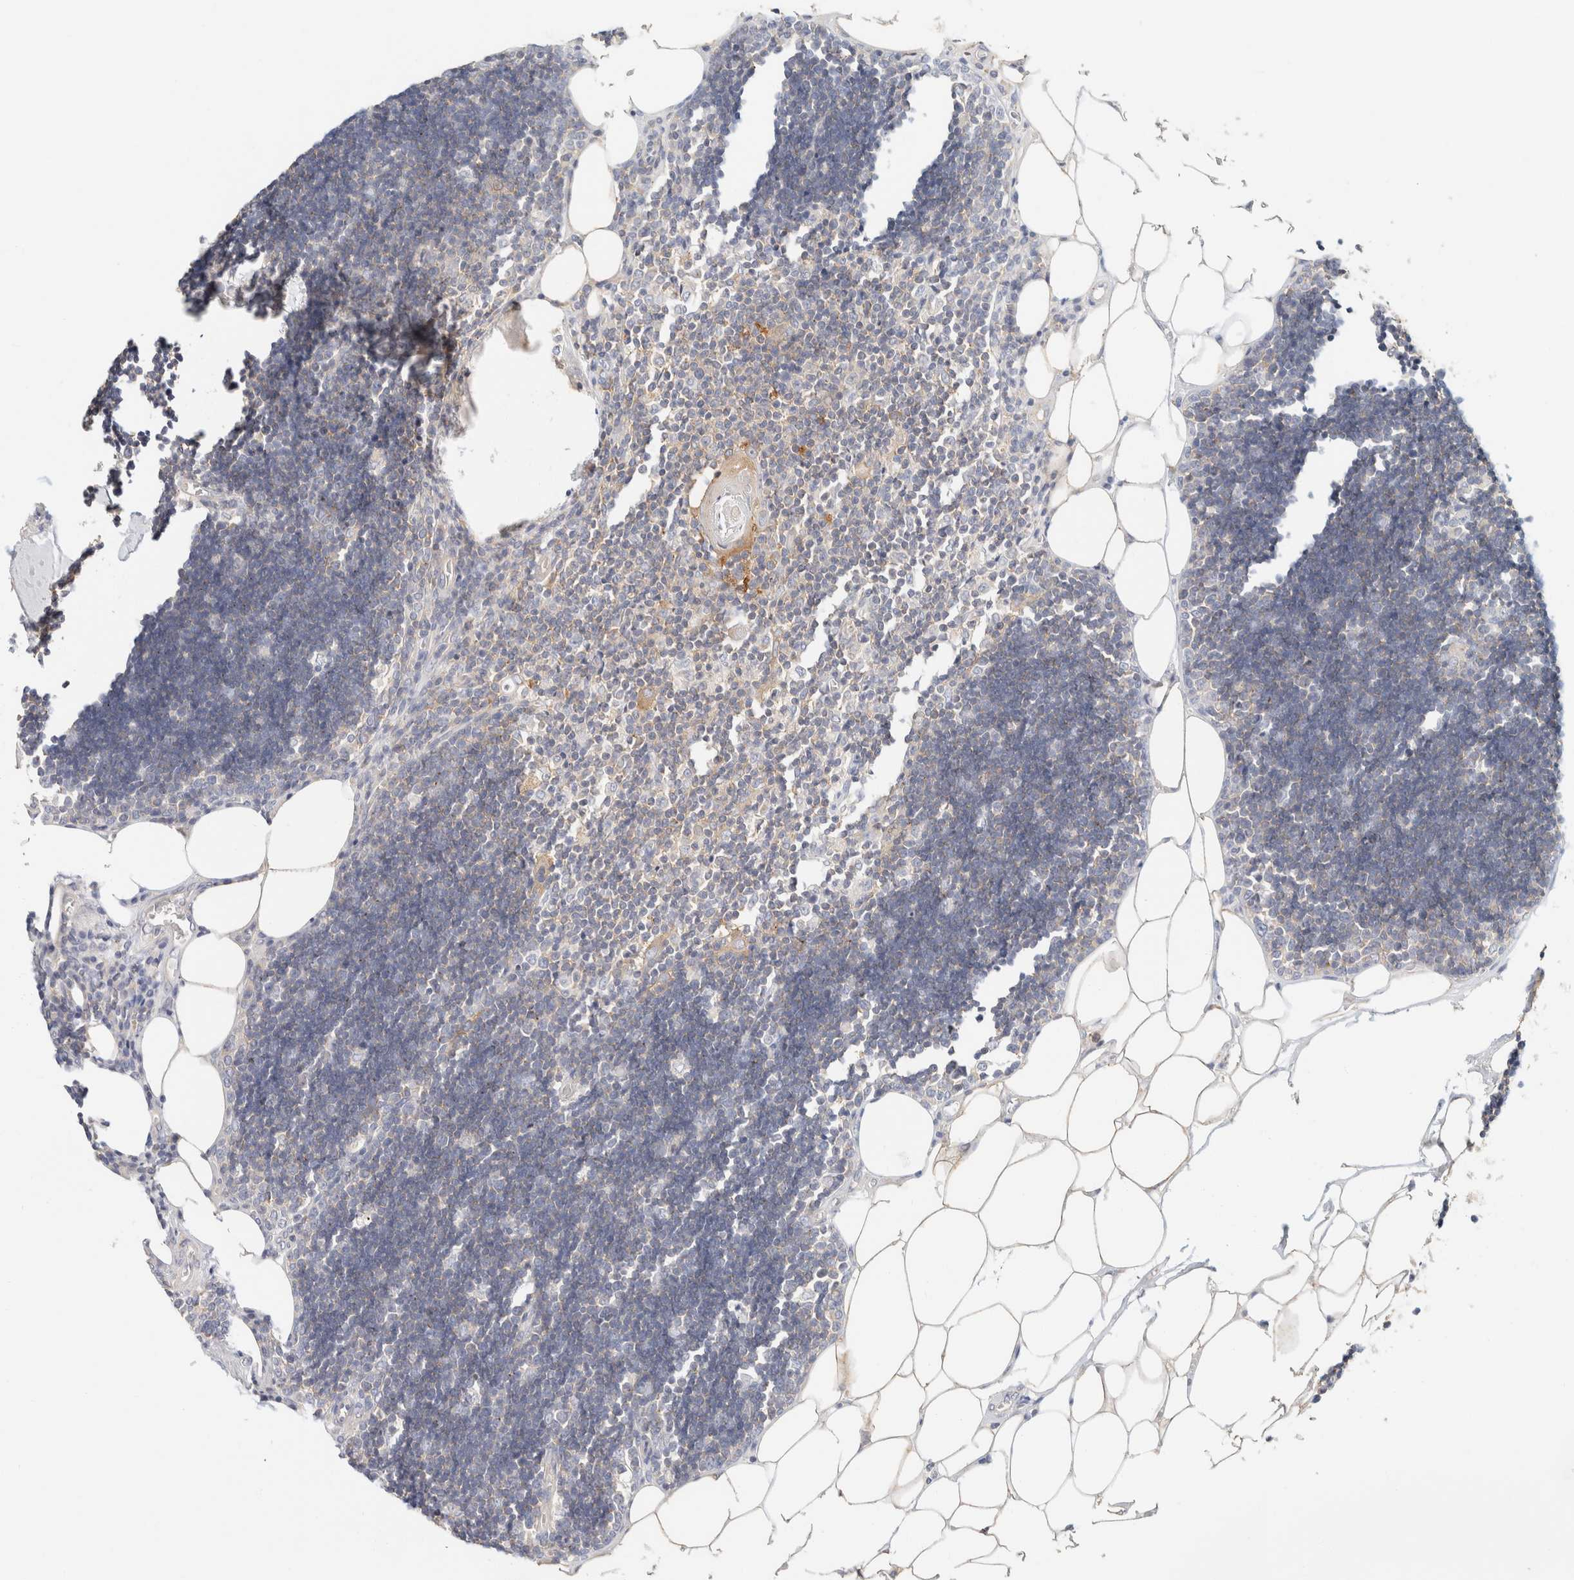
{"staining": {"intensity": "weak", "quantity": "25%-75%", "location": "cytoplasmic/membranous"}, "tissue": "lymph node", "cell_type": "Germinal center cells", "image_type": "normal", "snomed": [{"axis": "morphology", "description": "Normal tissue, NOS"}, {"axis": "topography", "description": "Lymph node"}], "caption": "Brown immunohistochemical staining in benign human lymph node reveals weak cytoplasmic/membranous positivity in approximately 25%-75% of germinal center cells. The staining was performed using DAB (3,3'-diaminobenzidine) to visualize the protein expression in brown, while the nuclei were stained in blue with hematoxylin (Magnification: 20x).", "gene": "SH3GLB2", "patient": {"sex": "male", "age": 33}}